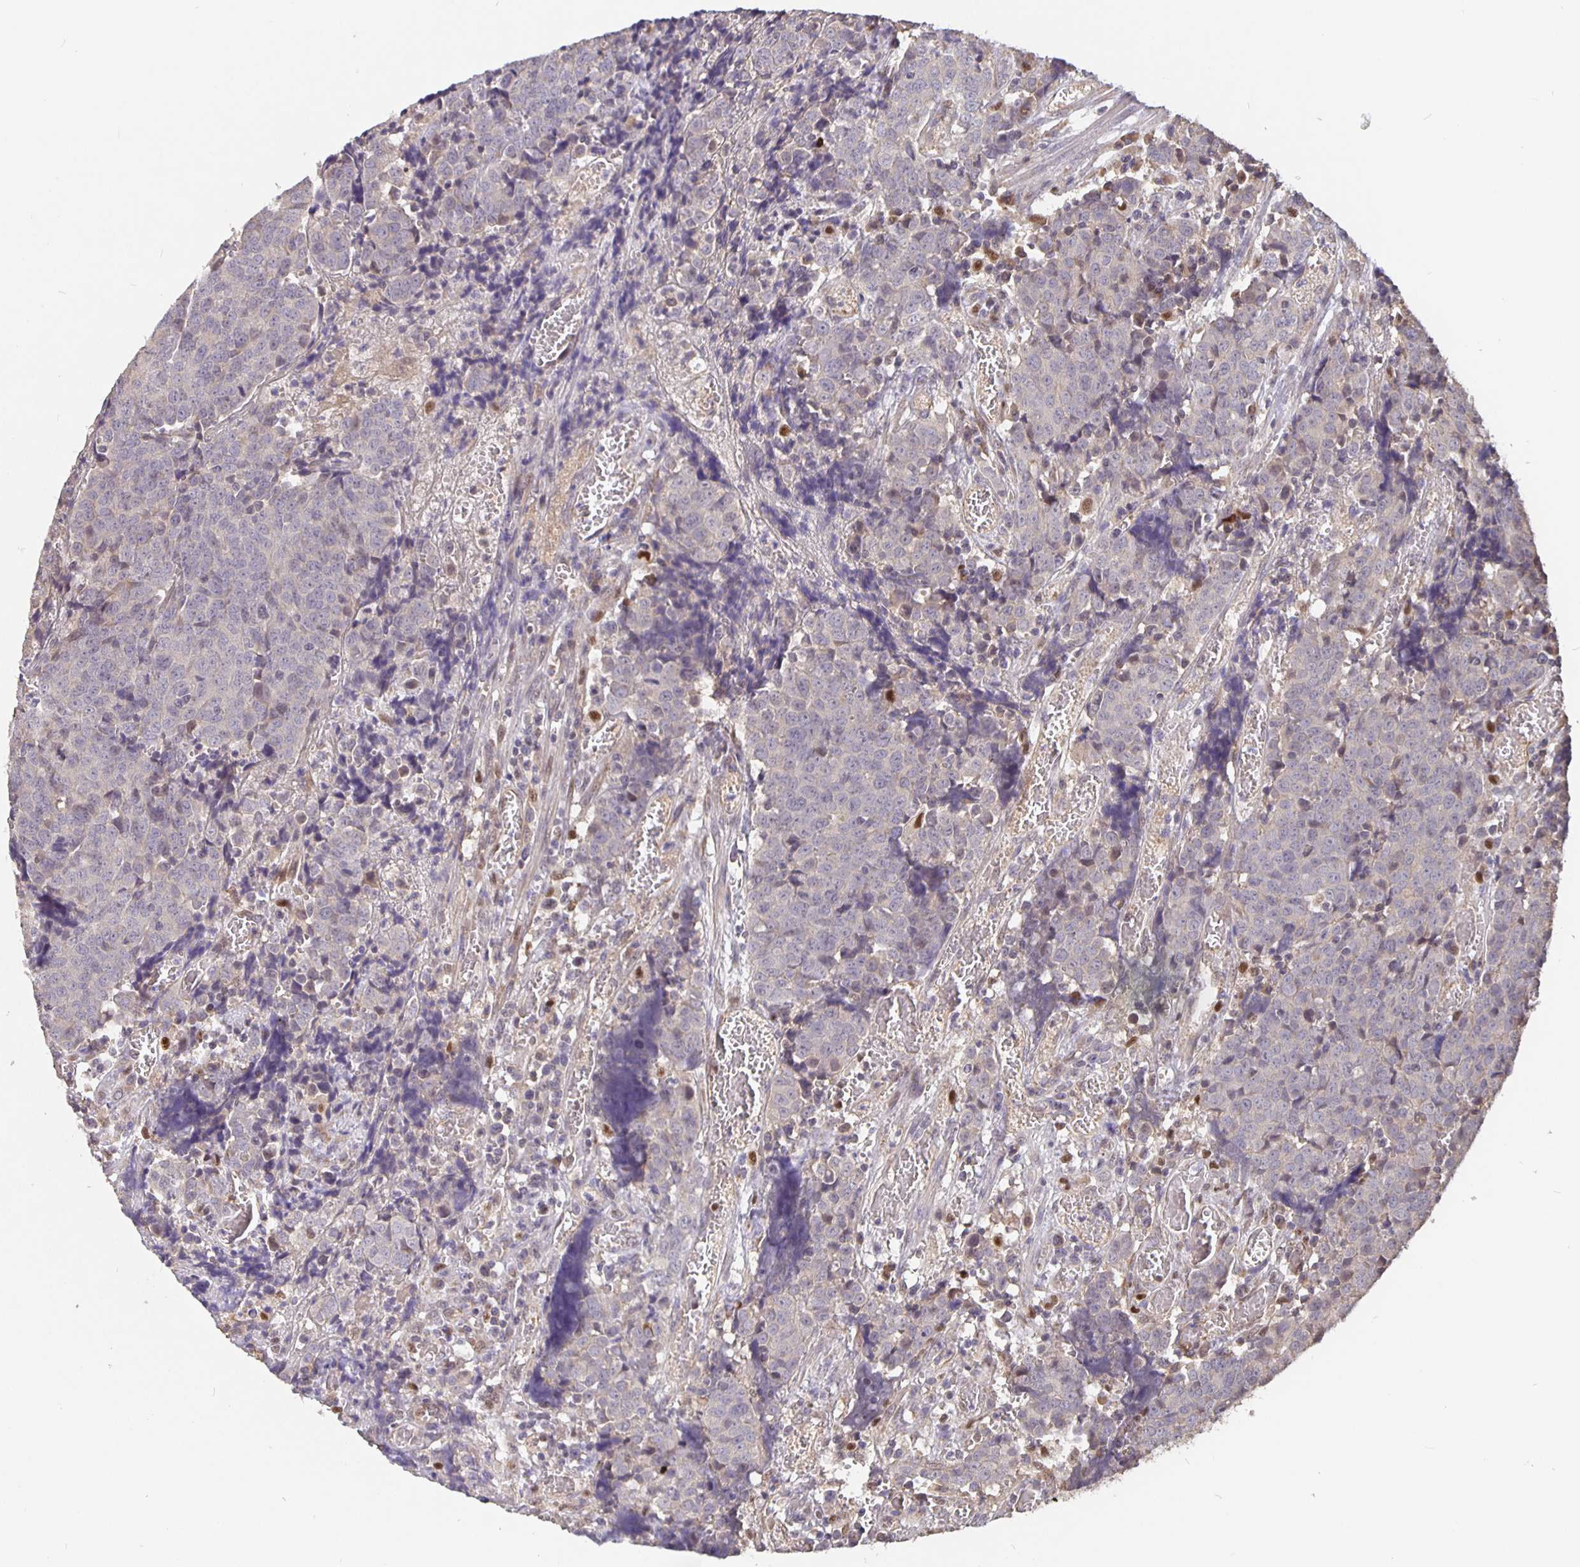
{"staining": {"intensity": "negative", "quantity": "none", "location": "none"}, "tissue": "prostate cancer", "cell_type": "Tumor cells", "image_type": "cancer", "snomed": [{"axis": "morphology", "description": "Adenocarcinoma, High grade"}, {"axis": "topography", "description": "Prostate and seminal vesicle, NOS"}], "caption": "A photomicrograph of human prostate cancer (high-grade adenocarcinoma) is negative for staining in tumor cells. (DAB immunohistochemistry (IHC) with hematoxylin counter stain).", "gene": "NOG", "patient": {"sex": "male", "age": 60}}